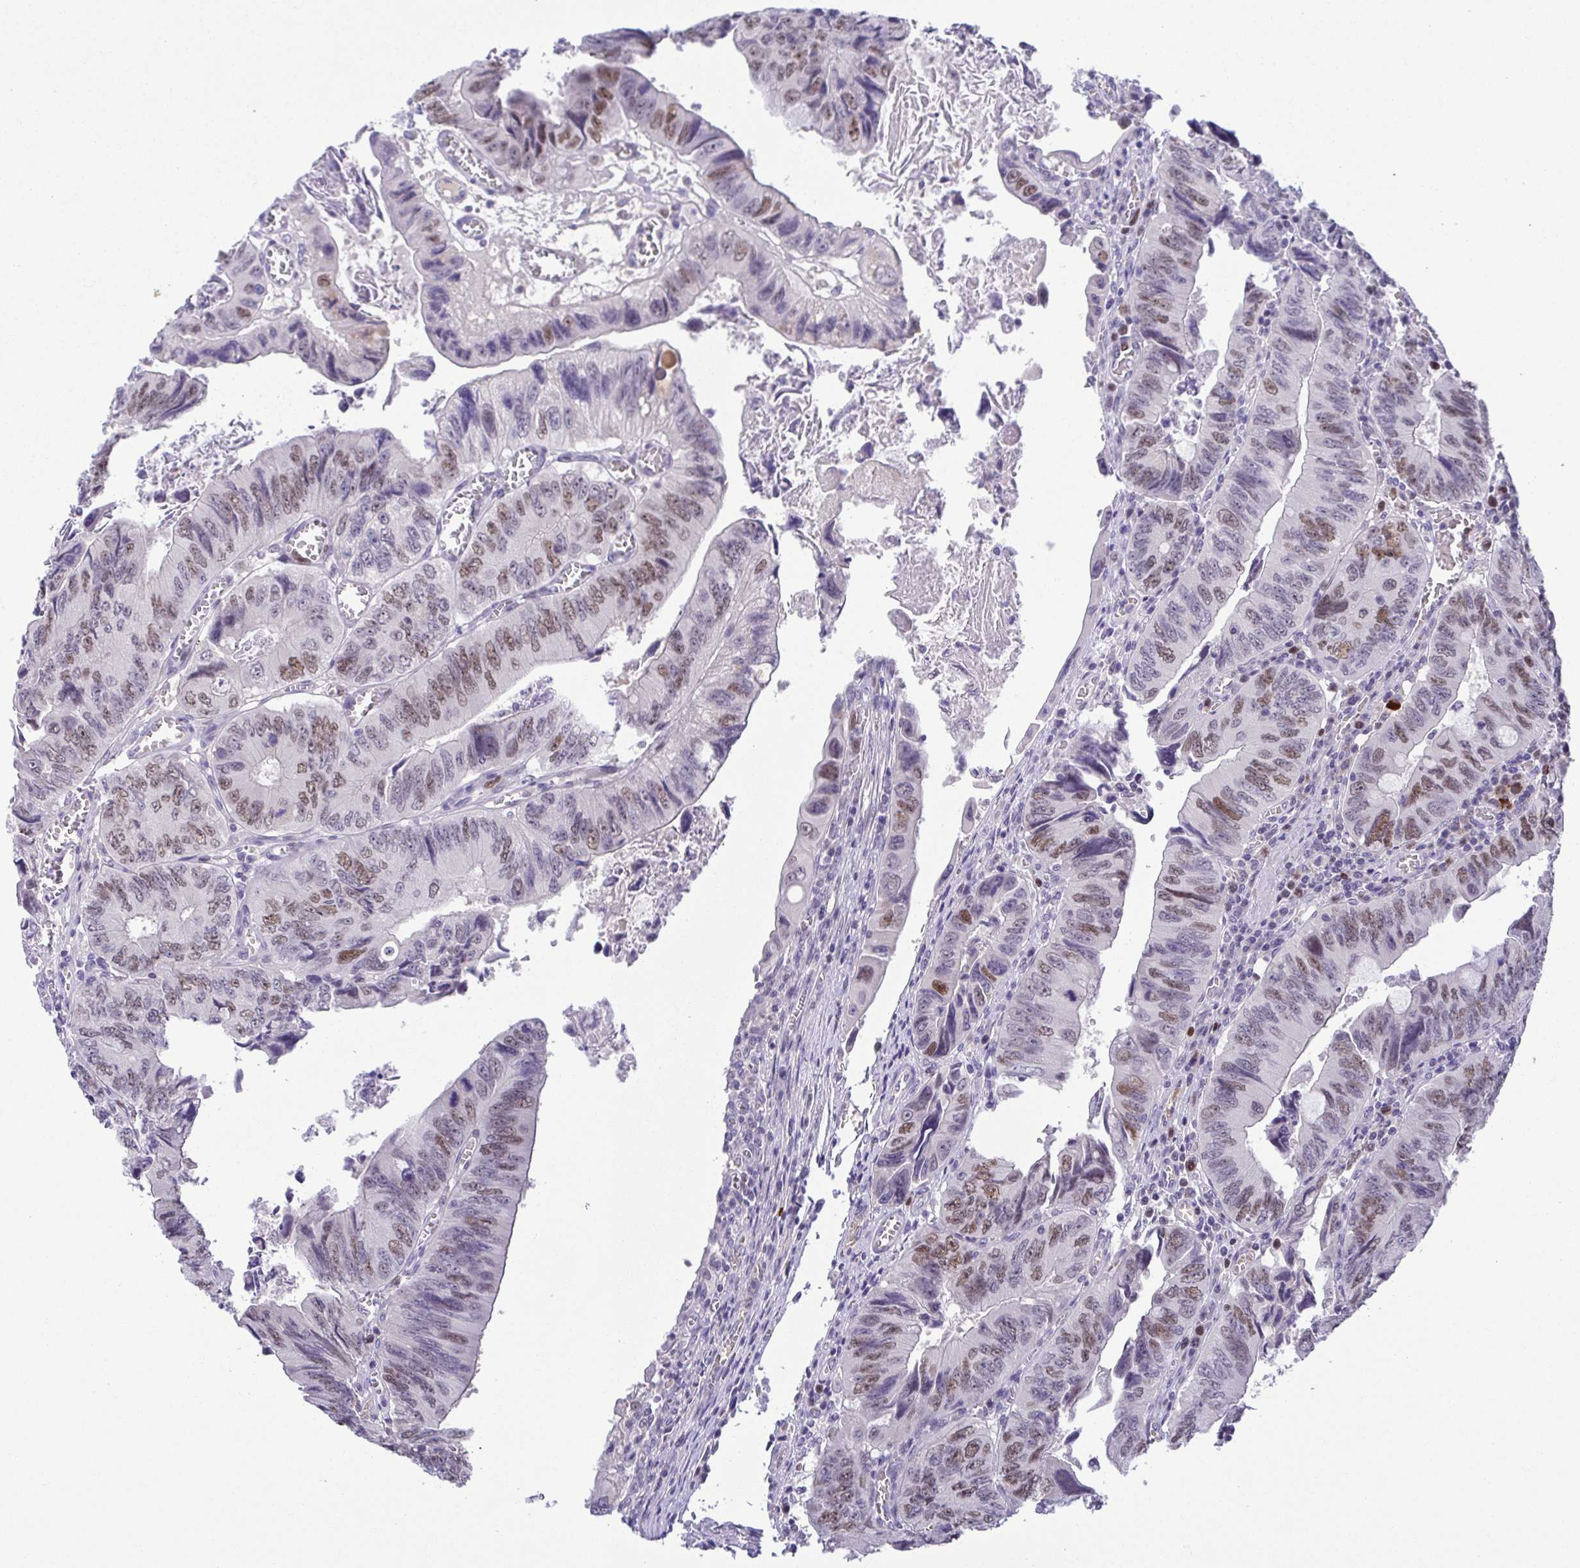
{"staining": {"intensity": "moderate", "quantity": "25%-75%", "location": "nuclear"}, "tissue": "colorectal cancer", "cell_type": "Tumor cells", "image_type": "cancer", "snomed": [{"axis": "morphology", "description": "Adenocarcinoma, NOS"}, {"axis": "topography", "description": "Colon"}], "caption": "A medium amount of moderate nuclear staining is seen in approximately 25%-75% of tumor cells in colorectal cancer (adenocarcinoma) tissue.", "gene": "TIPIN", "patient": {"sex": "female", "age": 84}}